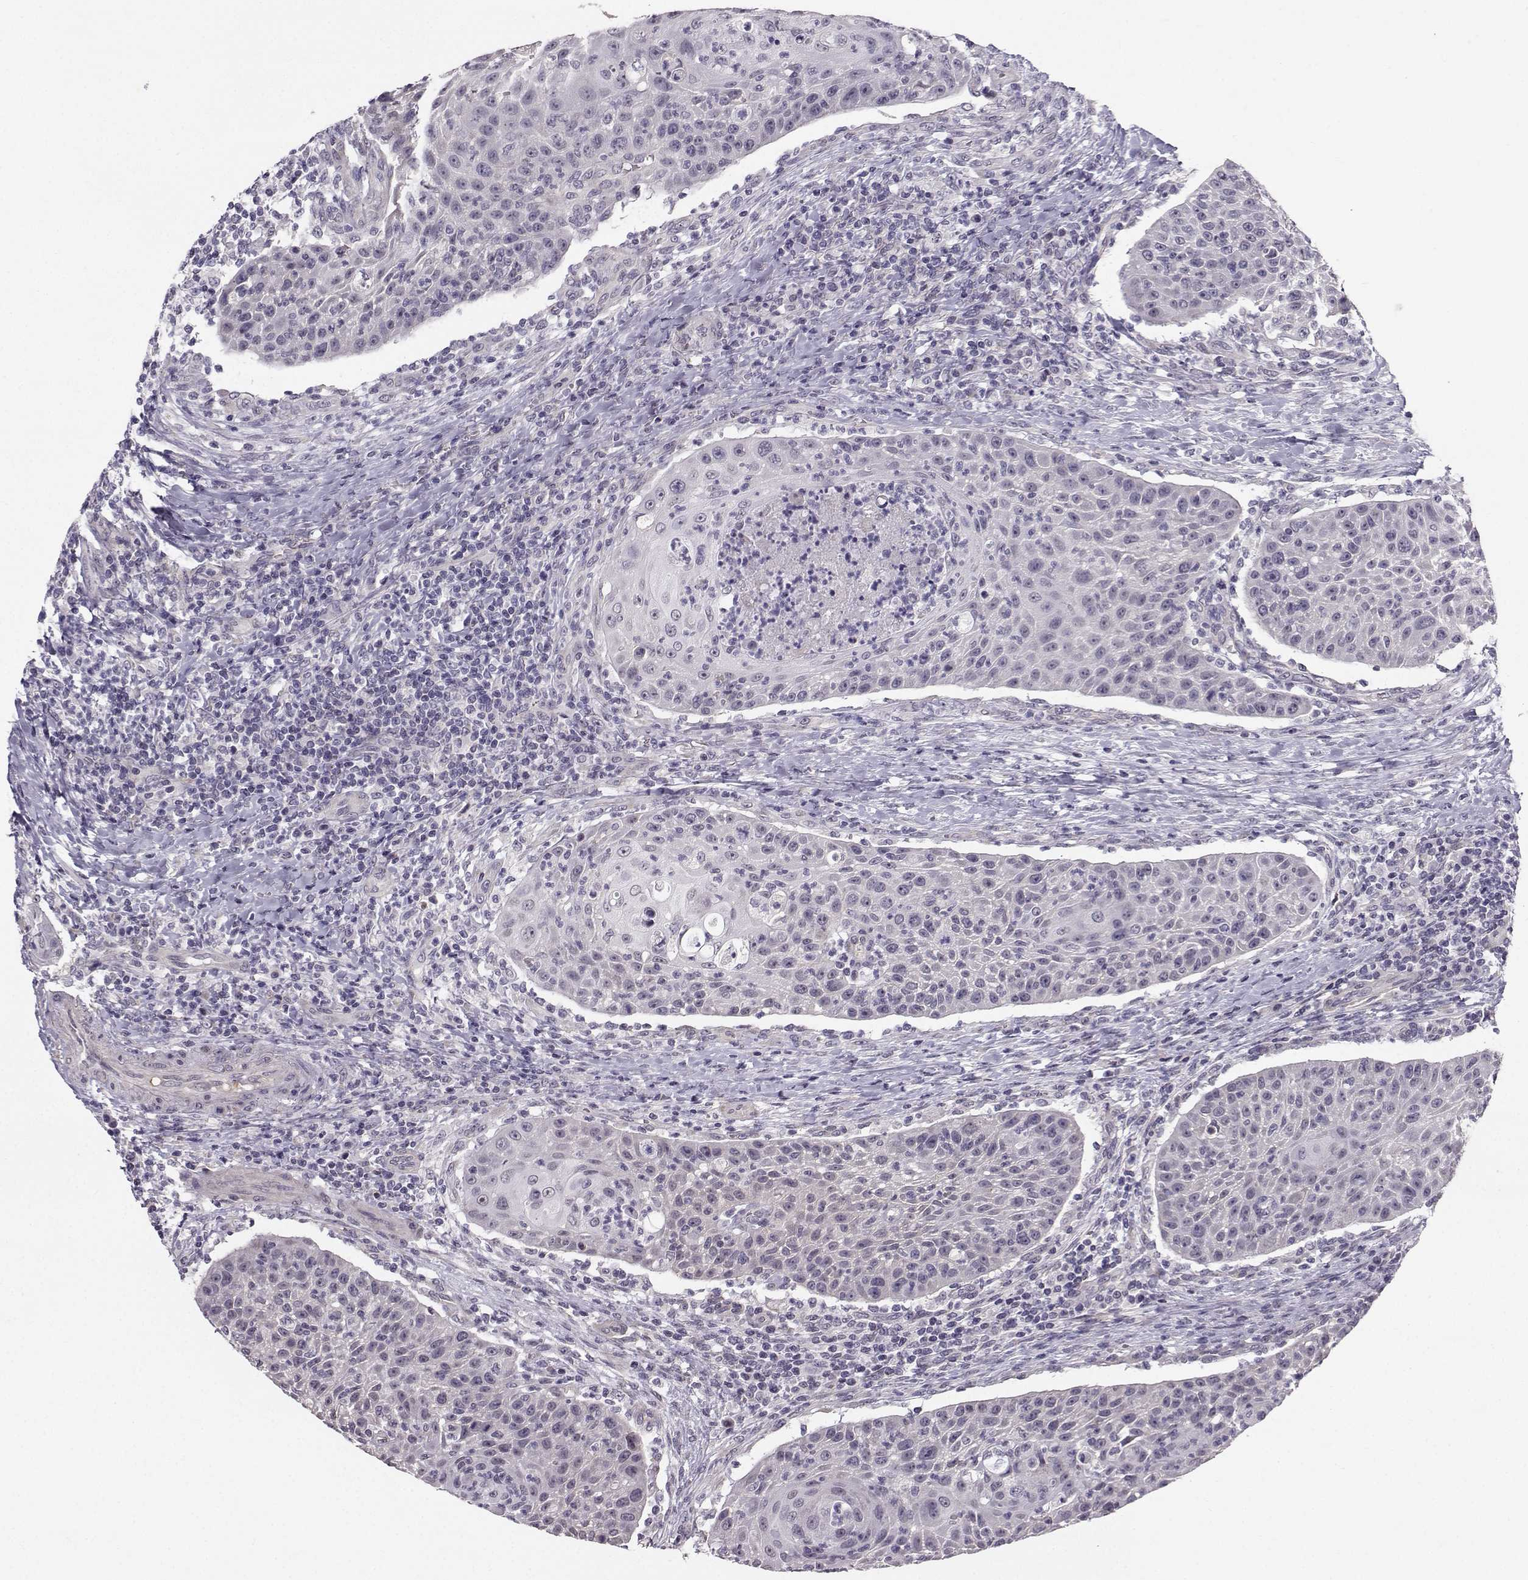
{"staining": {"intensity": "negative", "quantity": "none", "location": "none"}, "tissue": "head and neck cancer", "cell_type": "Tumor cells", "image_type": "cancer", "snomed": [{"axis": "morphology", "description": "Squamous cell carcinoma, NOS"}, {"axis": "topography", "description": "Head-Neck"}], "caption": "This histopathology image is of head and neck cancer (squamous cell carcinoma) stained with immunohistochemistry (IHC) to label a protein in brown with the nuclei are counter-stained blue. There is no staining in tumor cells.", "gene": "TSPYL5", "patient": {"sex": "male", "age": 69}}